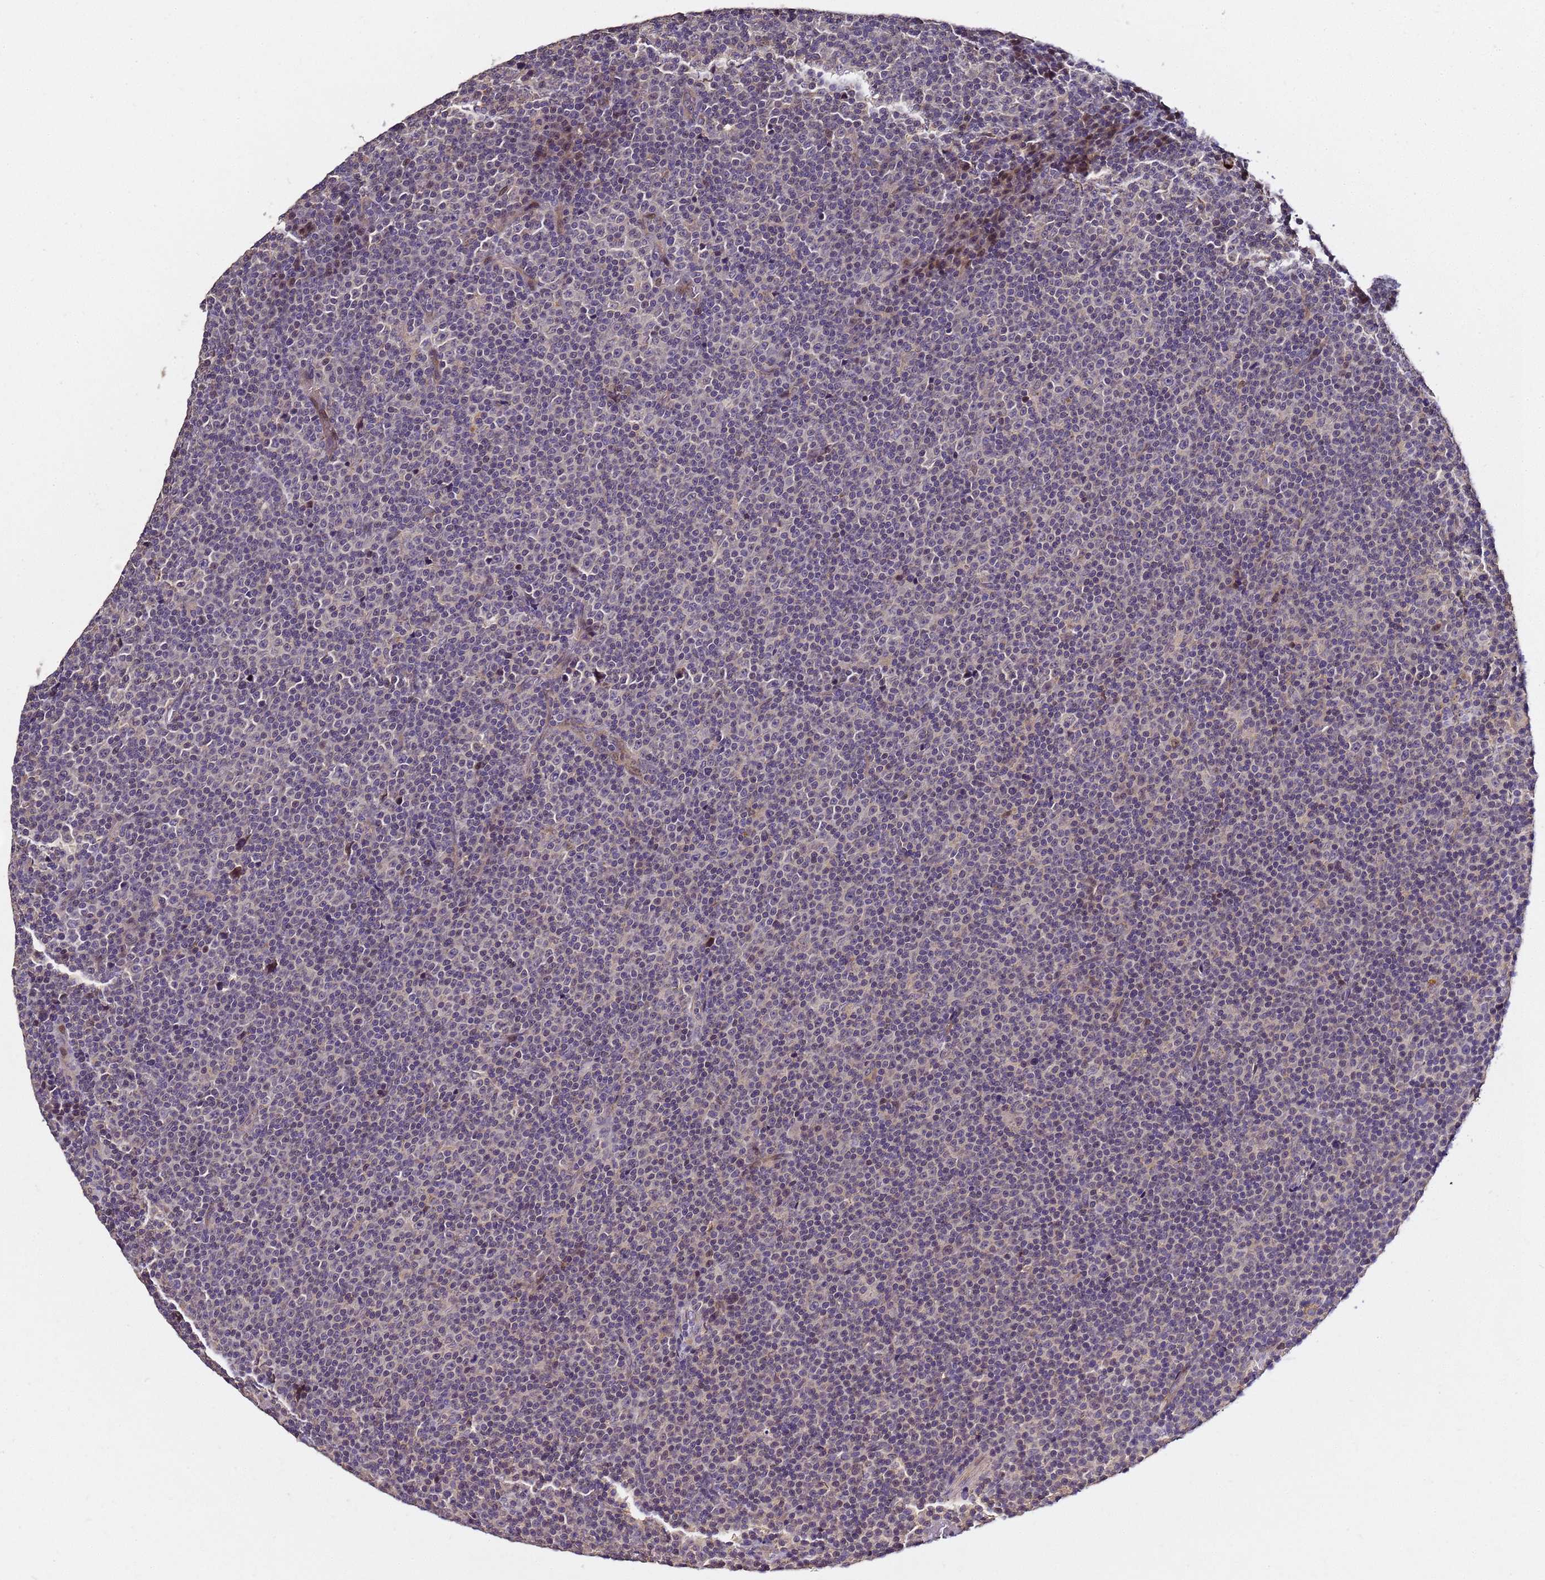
{"staining": {"intensity": "negative", "quantity": "none", "location": "none"}, "tissue": "lymphoma", "cell_type": "Tumor cells", "image_type": "cancer", "snomed": [{"axis": "morphology", "description": "Malignant lymphoma, non-Hodgkin's type, Low grade"}, {"axis": "topography", "description": "Lymph node"}], "caption": "IHC of human malignant lymphoma, non-Hodgkin's type (low-grade) exhibits no positivity in tumor cells.", "gene": "LGI4", "patient": {"sex": "female", "age": 67}}